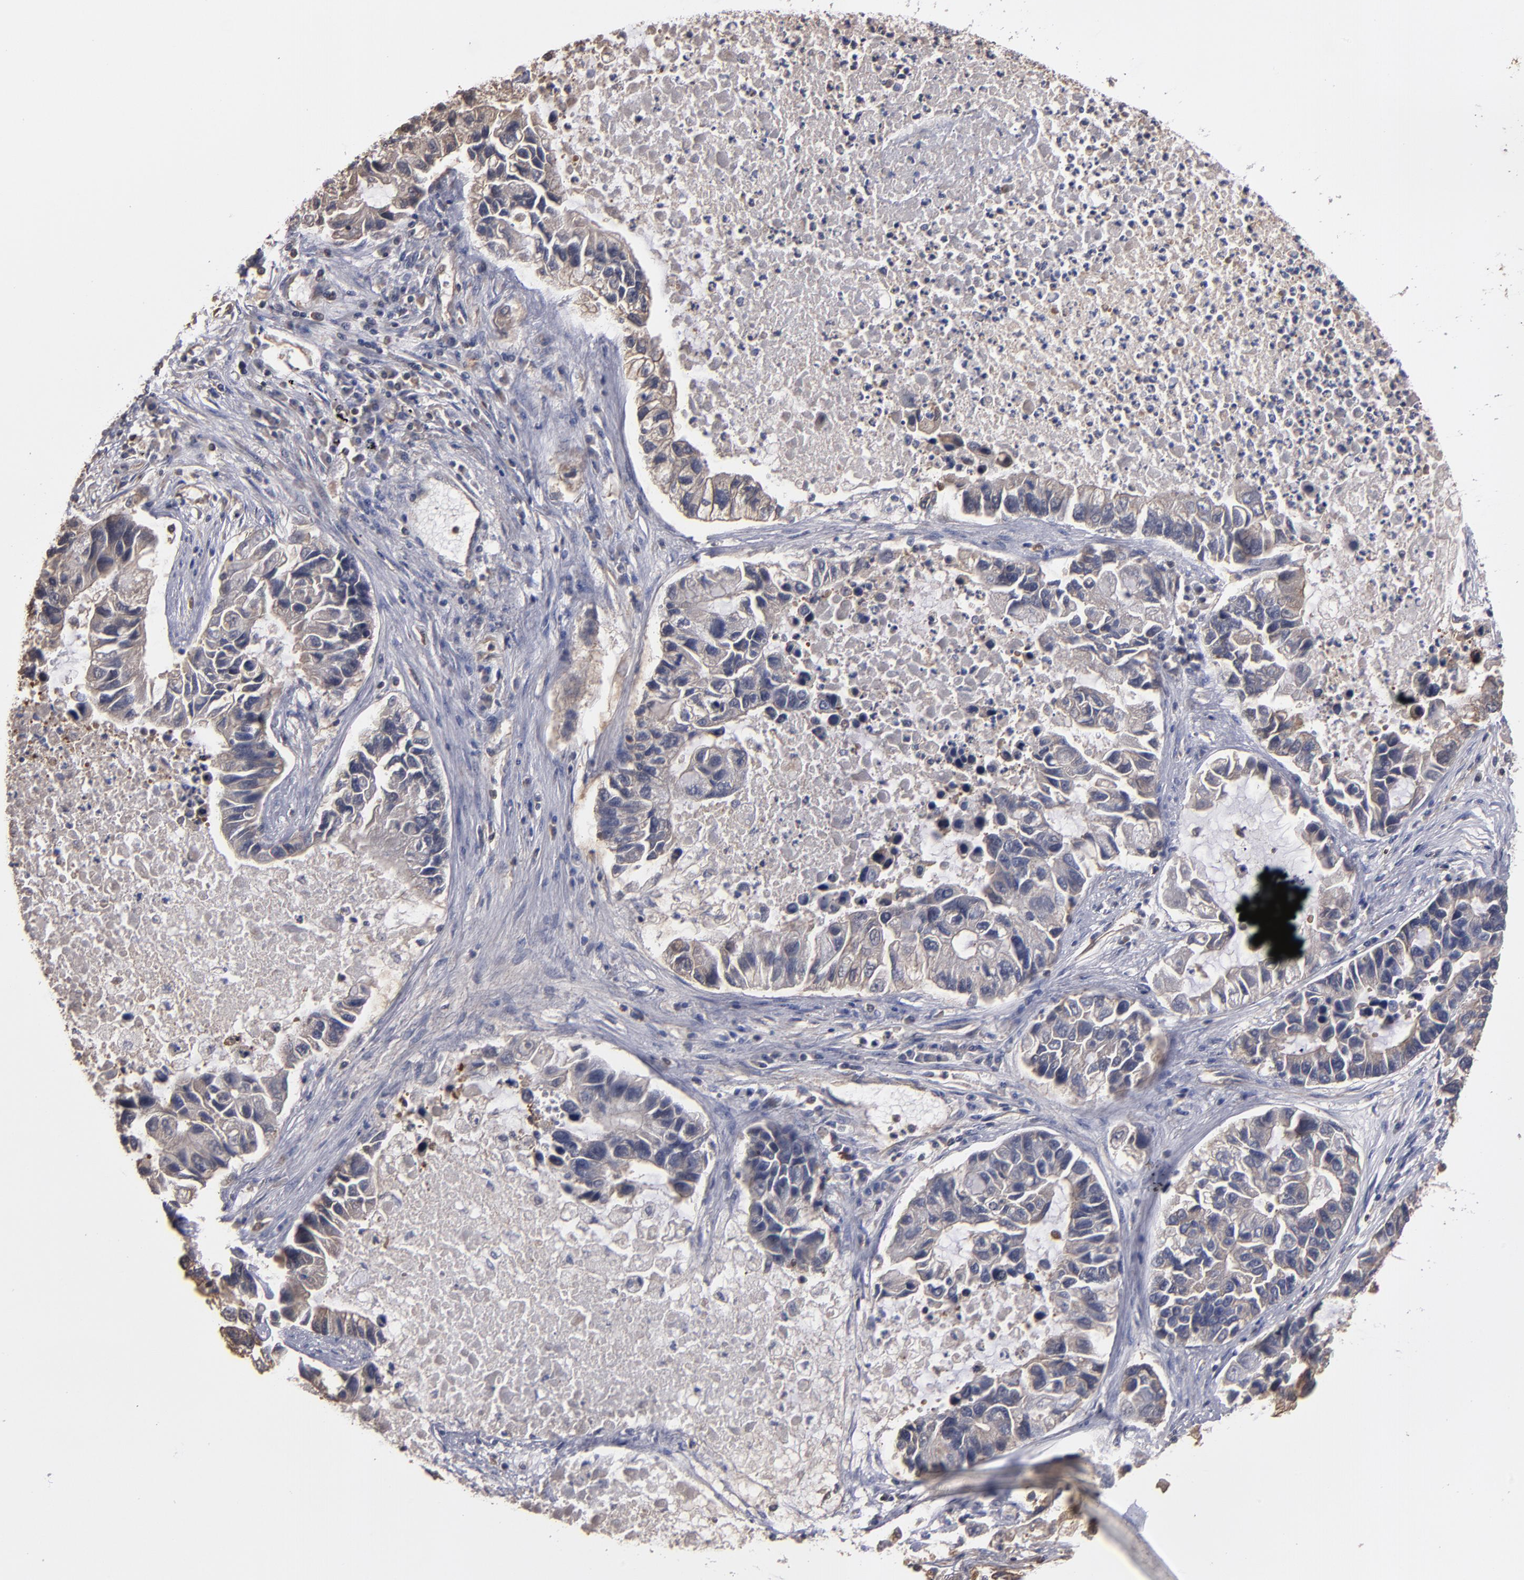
{"staining": {"intensity": "weak", "quantity": "25%-75%", "location": "cytoplasmic/membranous"}, "tissue": "lung cancer", "cell_type": "Tumor cells", "image_type": "cancer", "snomed": [{"axis": "morphology", "description": "Adenocarcinoma, NOS"}, {"axis": "topography", "description": "Lung"}], "caption": "Lung cancer stained with DAB (3,3'-diaminobenzidine) immunohistochemistry demonstrates low levels of weak cytoplasmic/membranous staining in about 25%-75% of tumor cells. (DAB = brown stain, brightfield microscopy at high magnification).", "gene": "ESYT2", "patient": {"sex": "female", "age": 51}}